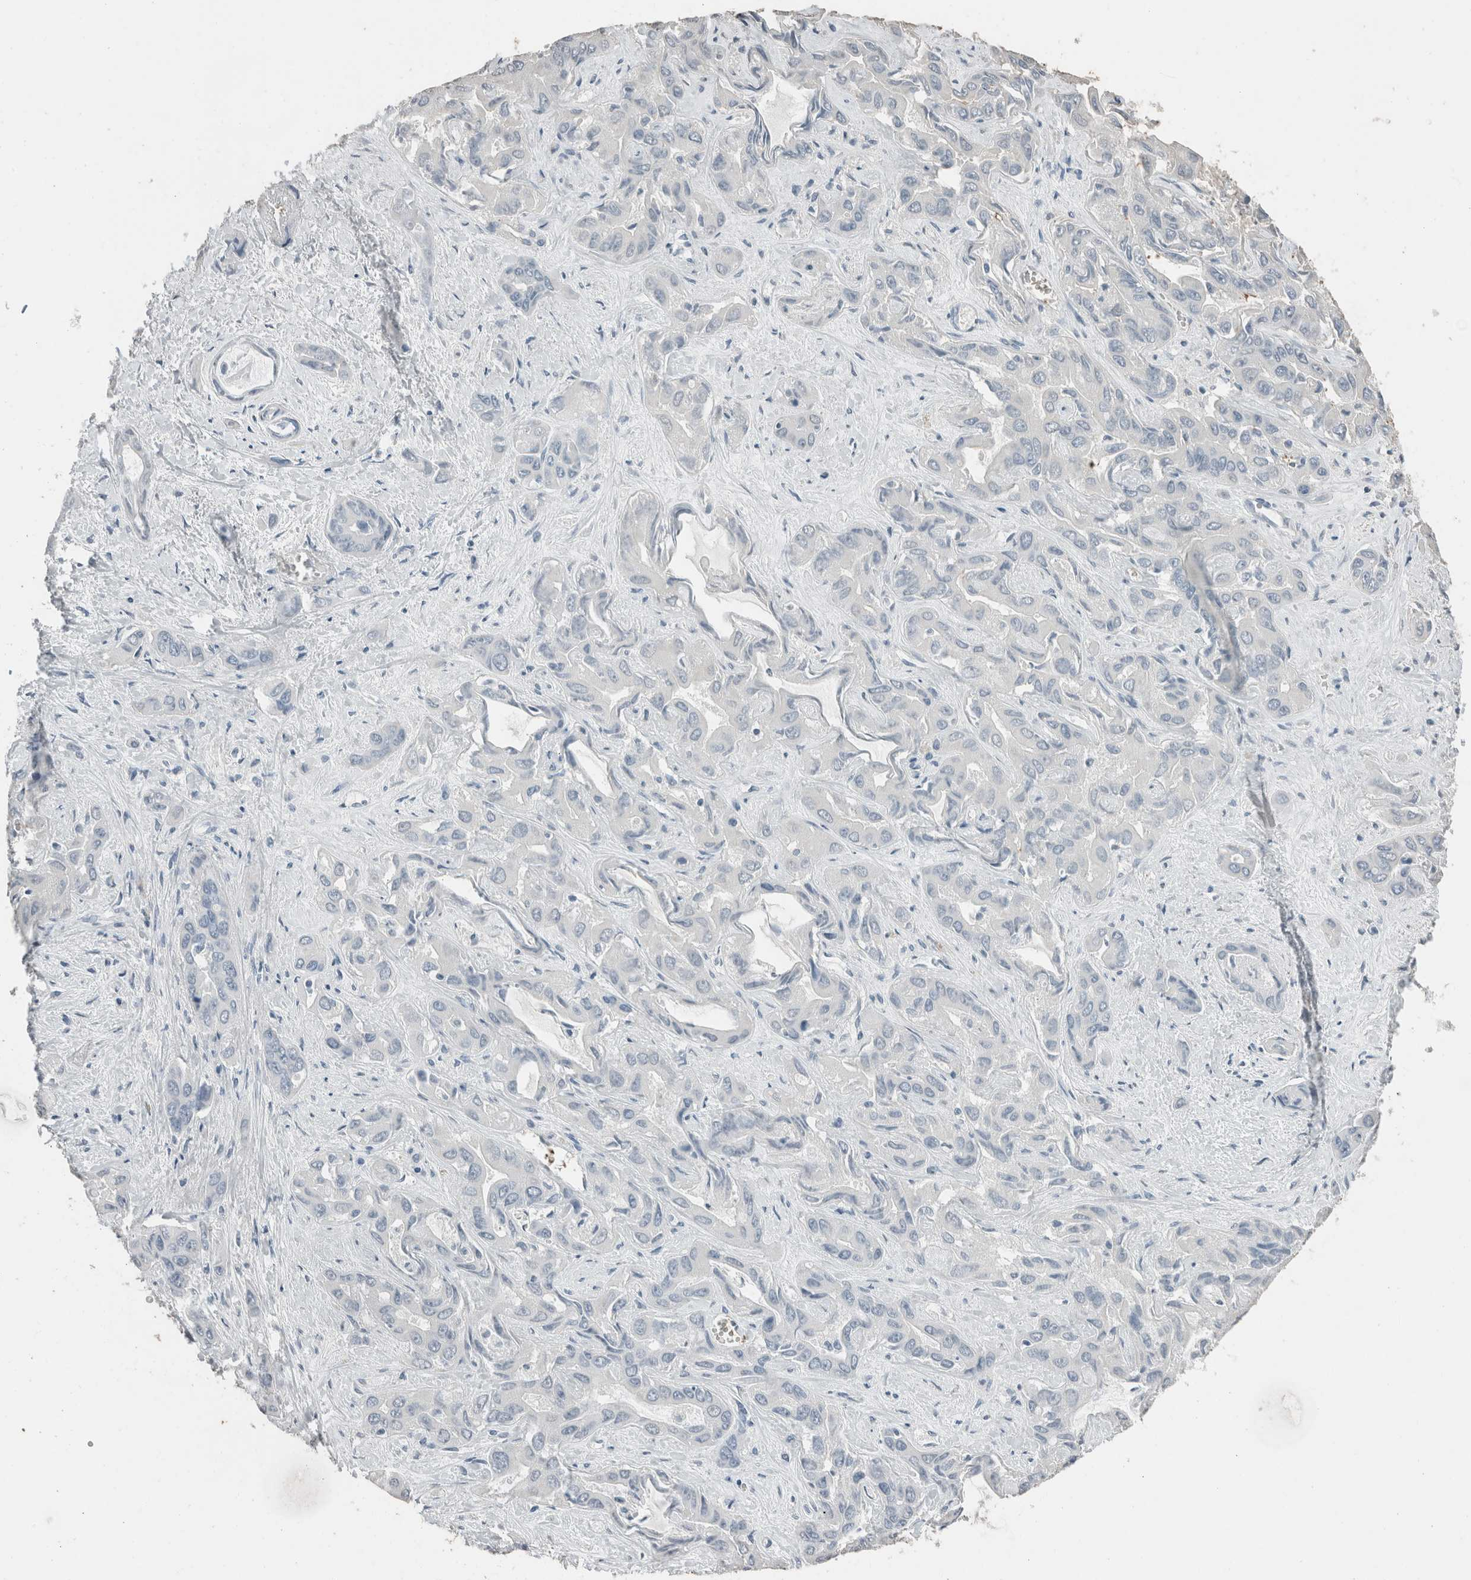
{"staining": {"intensity": "negative", "quantity": "none", "location": "none"}, "tissue": "liver cancer", "cell_type": "Tumor cells", "image_type": "cancer", "snomed": [{"axis": "morphology", "description": "Cholangiocarcinoma"}, {"axis": "topography", "description": "Liver"}], "caption": "Tumor cells are negative for protein expression in human liver cancer.", "gene": "ACVR2B", "patient": {"sex": "female", "age": 52}}